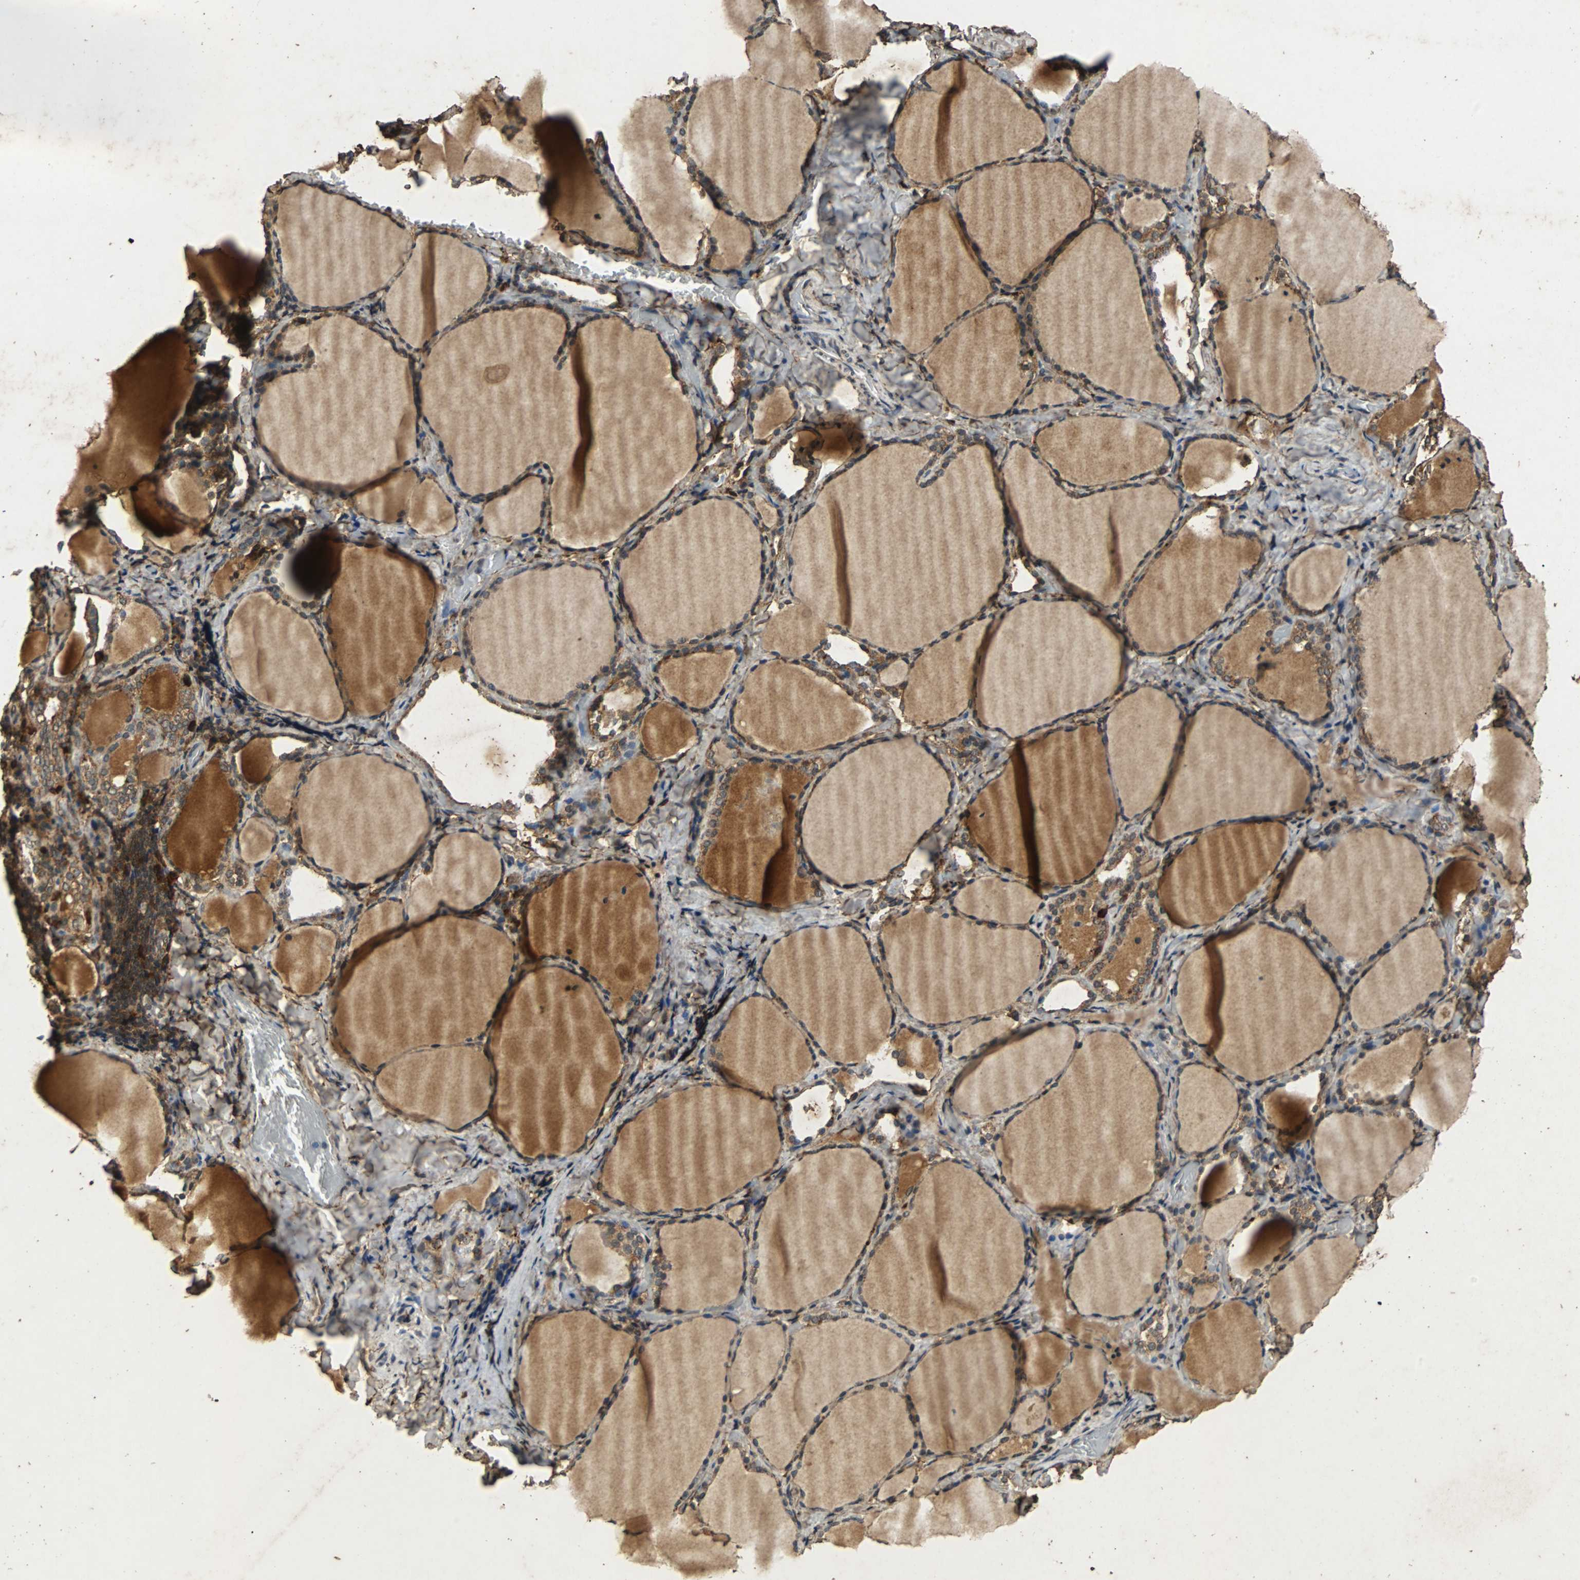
{"staining": {"intensity": "strong", "quantity": ">75%", "location": "cytoplasmic/membranous"}, "tissue": "thyroid gland", "cell_type": "Glandular cells", "image_type": "normal", "snomed": [{"axis": "morphology", "description": "Normal tissue, NOS"}, {"axis": "morphology", "description": "Papillary adenocarcinoma, NOS"}, {"axis": "topography", "description": "Thyroid gland"}], "caption": "Immunohistochemical staining of normal thyroid gland exhibits high levels of strong cytoplasmic/membranous positivity in approximately >75% of glandular cells.", "gene": "NAA10", "patient": {"sex": "female", "age": 30}}